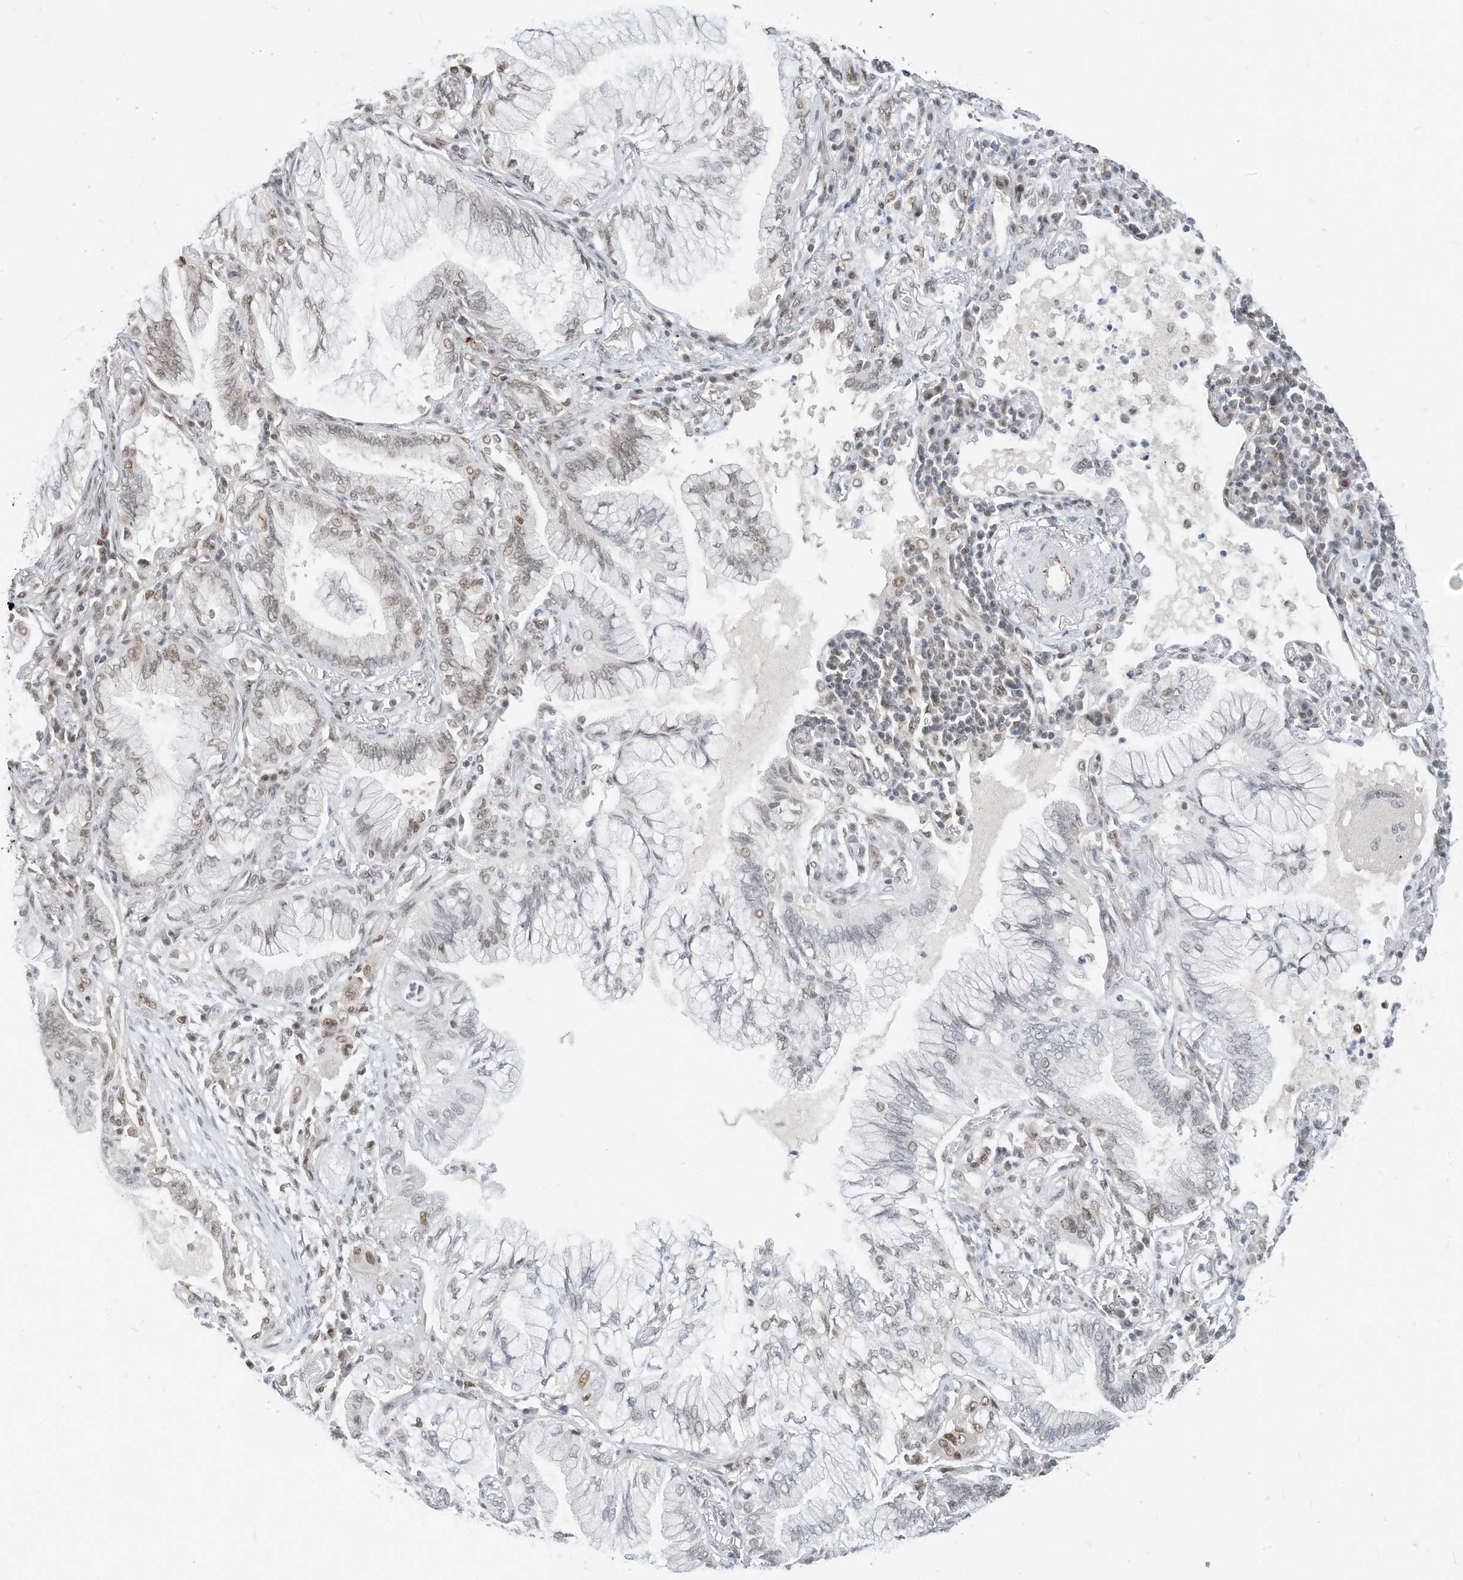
{"staining": {"intensity": "weak", "quantity": "<25%", "location": "nuclear"}, "tissue": "lung cancer", "cell_type": "Tumor cells", "image_type": "cancer", "snomed": [{"axis": "morphology", "description": "Adenocarcinoma, NOS"}, {"axis": "topography", "description": "Lung"}], "caption": "Tumor cells are negative for protein expression in human adenocarcinoma (lung).", "gene": "OGT", "patient": {"sex": "female", "age": 70}}